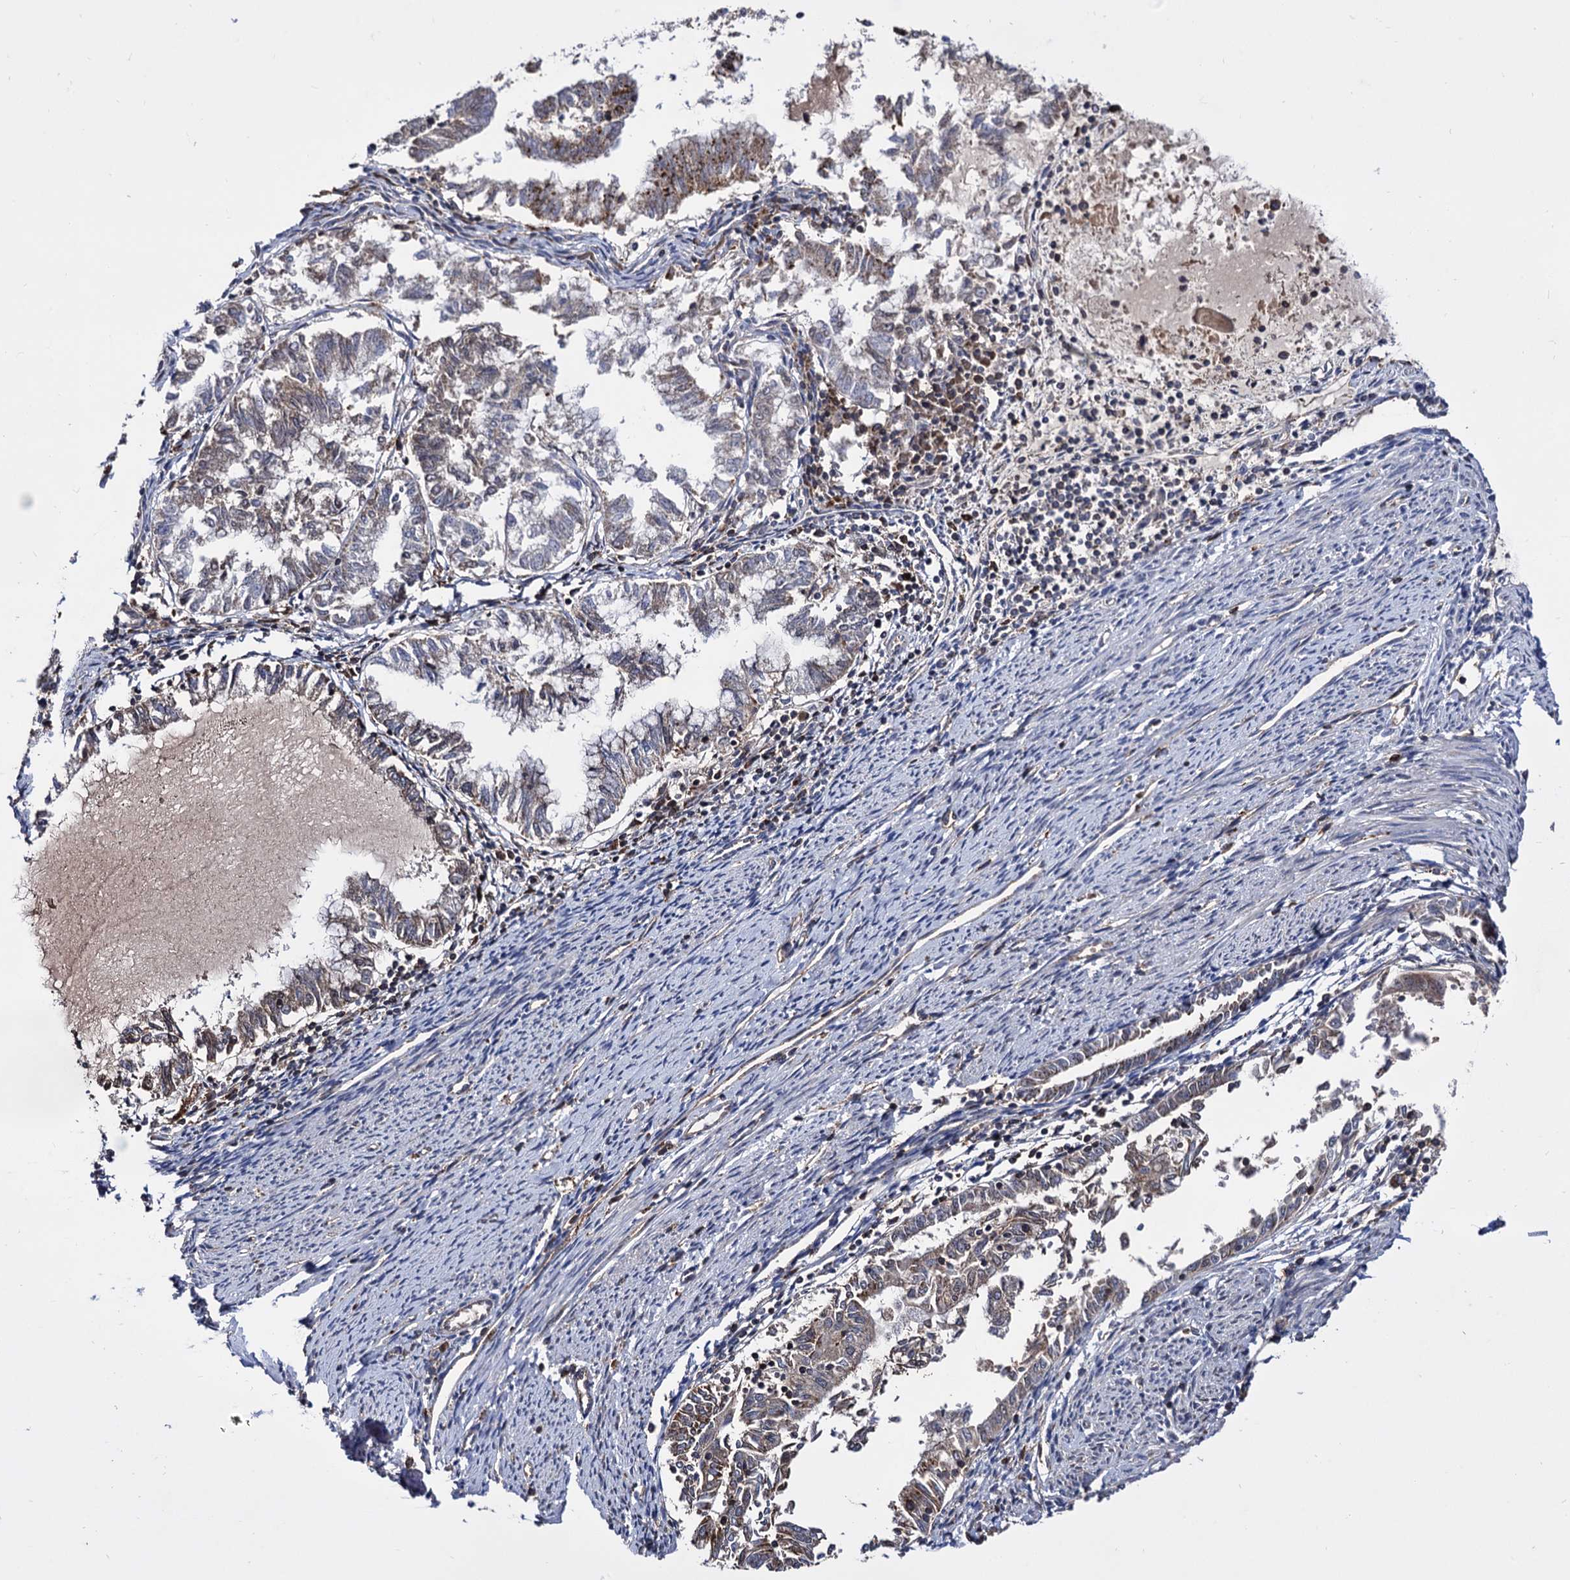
{"staining": {"intensity": "moderate", "quantity": "25%-75%", "location": "cytoplasmic/membranous"}, "tissue": "endometrial cancer", "cell_type": "Tumor cells", "image_type": "cancer", "snomed": [{"axis": "morphology", "description": "Adenocarcinoma, NOS"}, {"axis": "topography", "description": "Endometrium"}], "caption": "Endometrial cancer was stained to show a protein in brown. There is medium levels of moderate cytoplasmic/membranous positivity in approximately 25%-75% of tumor cells. Nuclei are stained in blue.", "gene": "MICAL2", "patient": {"sex": "female", "age": 79}}